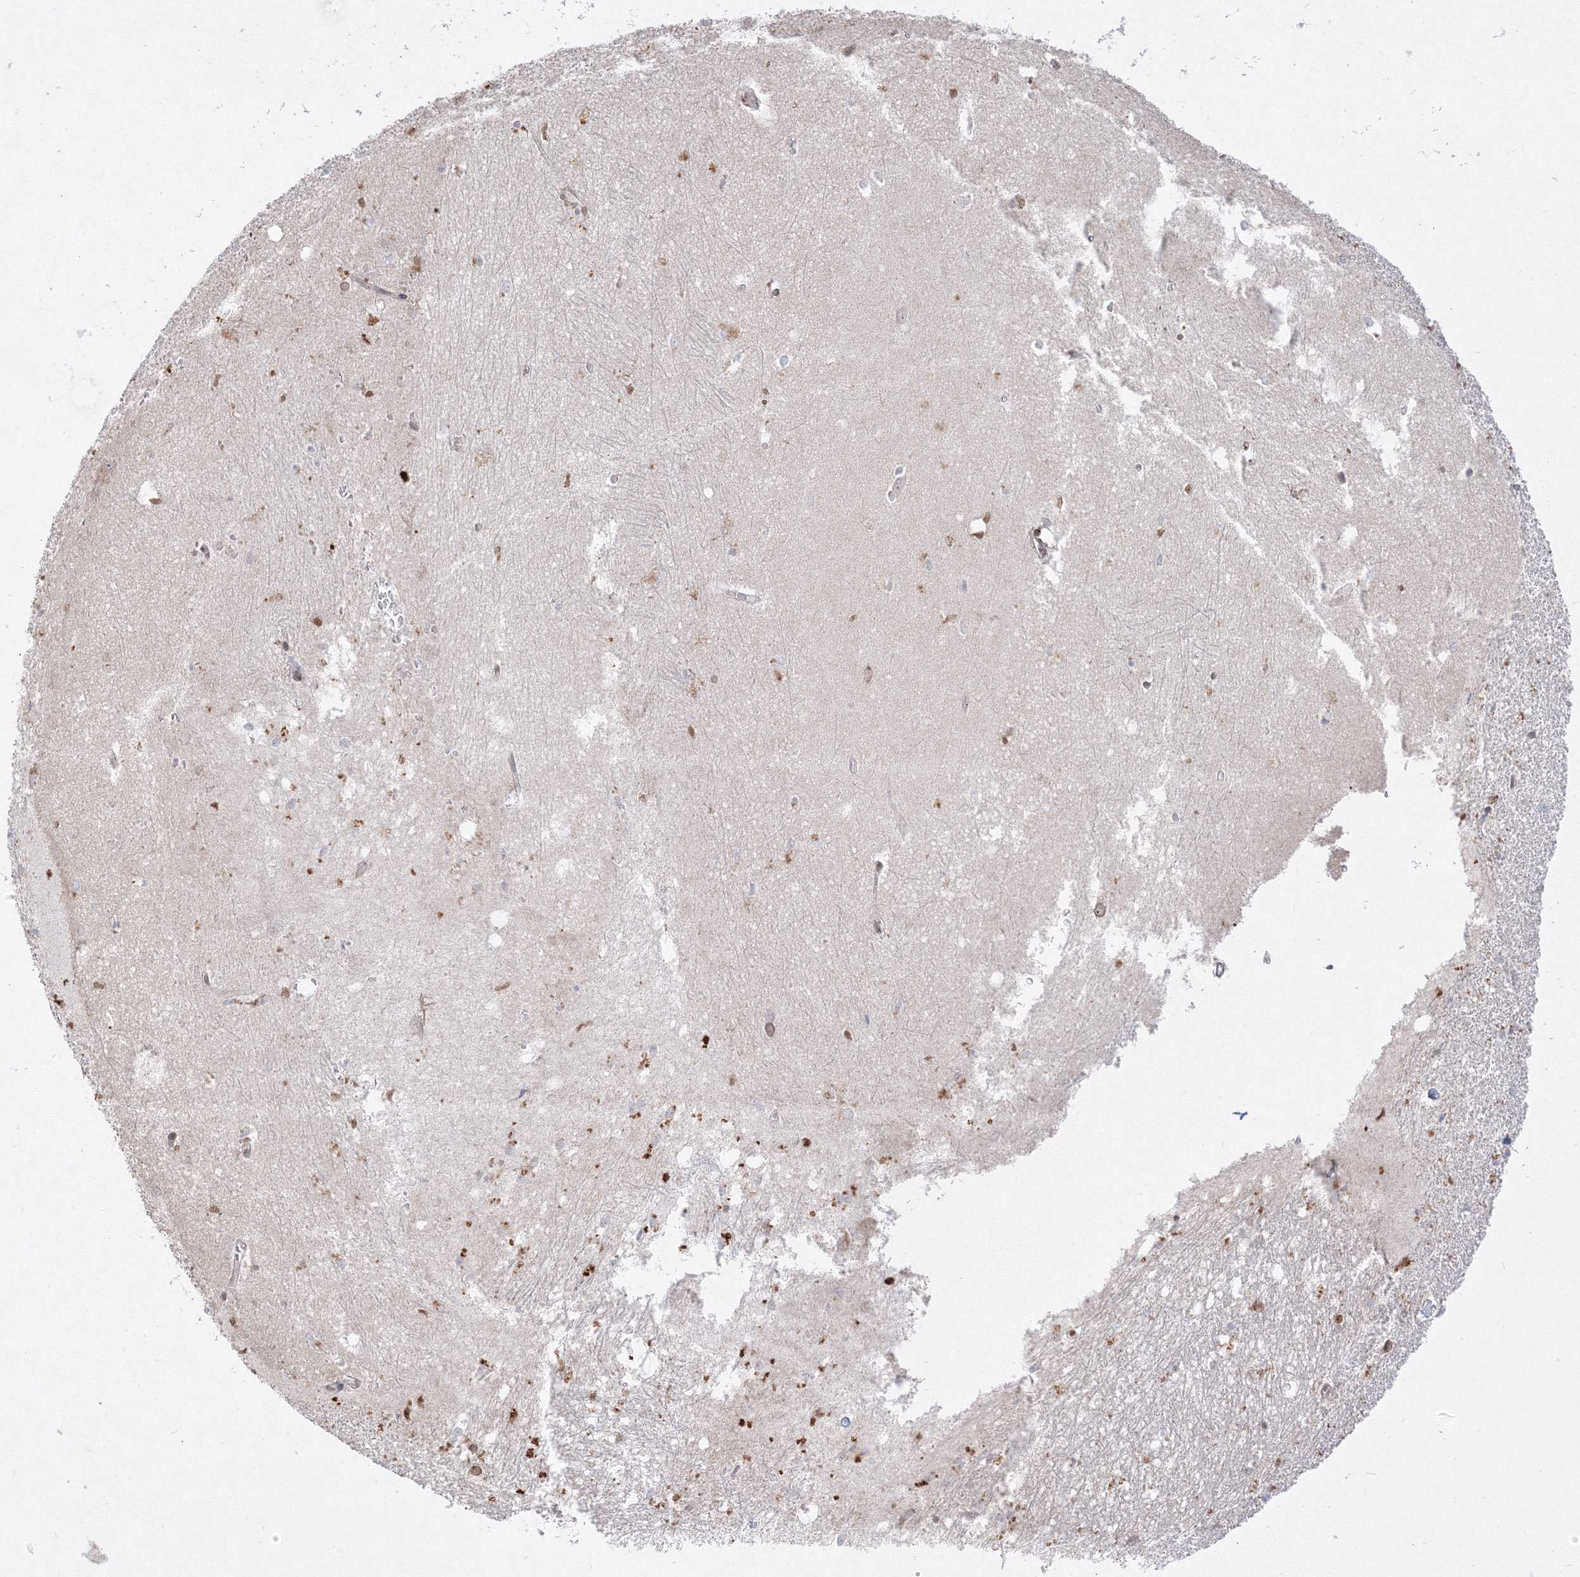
{"staining": {"intensity": "moderate", "quantity": "<25%", "location": "nuclear"}, "tissue": "hippocampus", "cell_type": "Glial cells", "image_type": "normal", "snomed": [{"axis": "morphology", "description": "Normal tissue, NOS"}, {"axis": "topography", "description": "Hippocampus"}], "caption": "This image shows IHC staining of normal hippocampus, with low moderate nuclear staining in about <25% of glial cells.", "gene": "TMEM50B", "patient": {"sex": "female", "age": 64}}